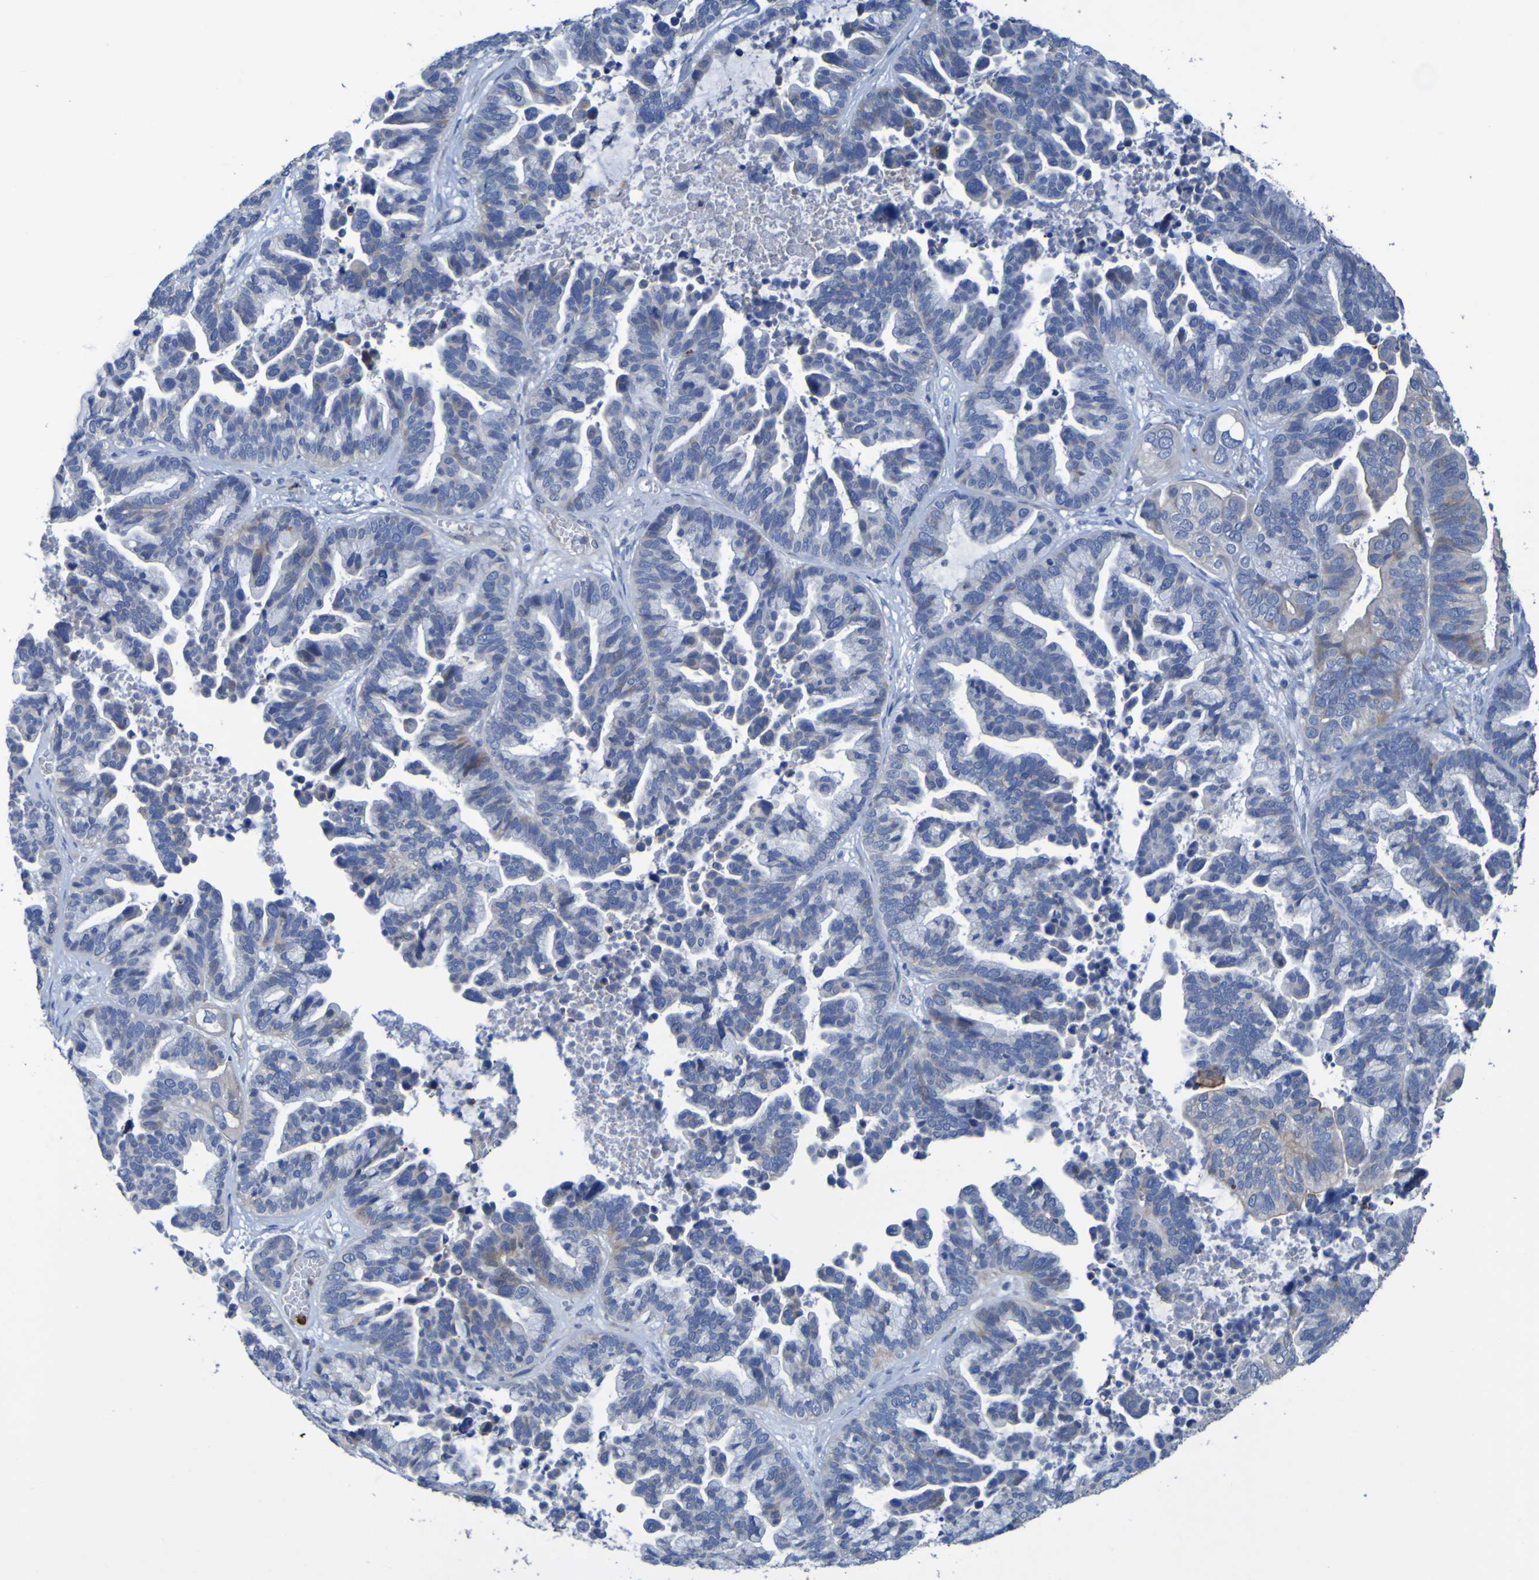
{"staining": {"intensity": "moderate", "quantity": "25%-75%", "location": "cytoplasmic/membranous"}, "tissue": "ovarian cancer", "cell_type": "Tumor cells", "image_type": "cancer", "snomed": [{"axis": "morphology", "description": "Cystadenocarcinoma, serous, NOS"}, {"axis": "topography", "description": "Ovary"}], "caption": "Human serous cystadenocarcinoma (ovarian) stained with a brown dye exhibits moderate cytoplasmic/membranous positive staining in approximately 25%-75% of tumor cells.", "gene": "C11orf24", "patient": {"sex": "female", "age": 56}}